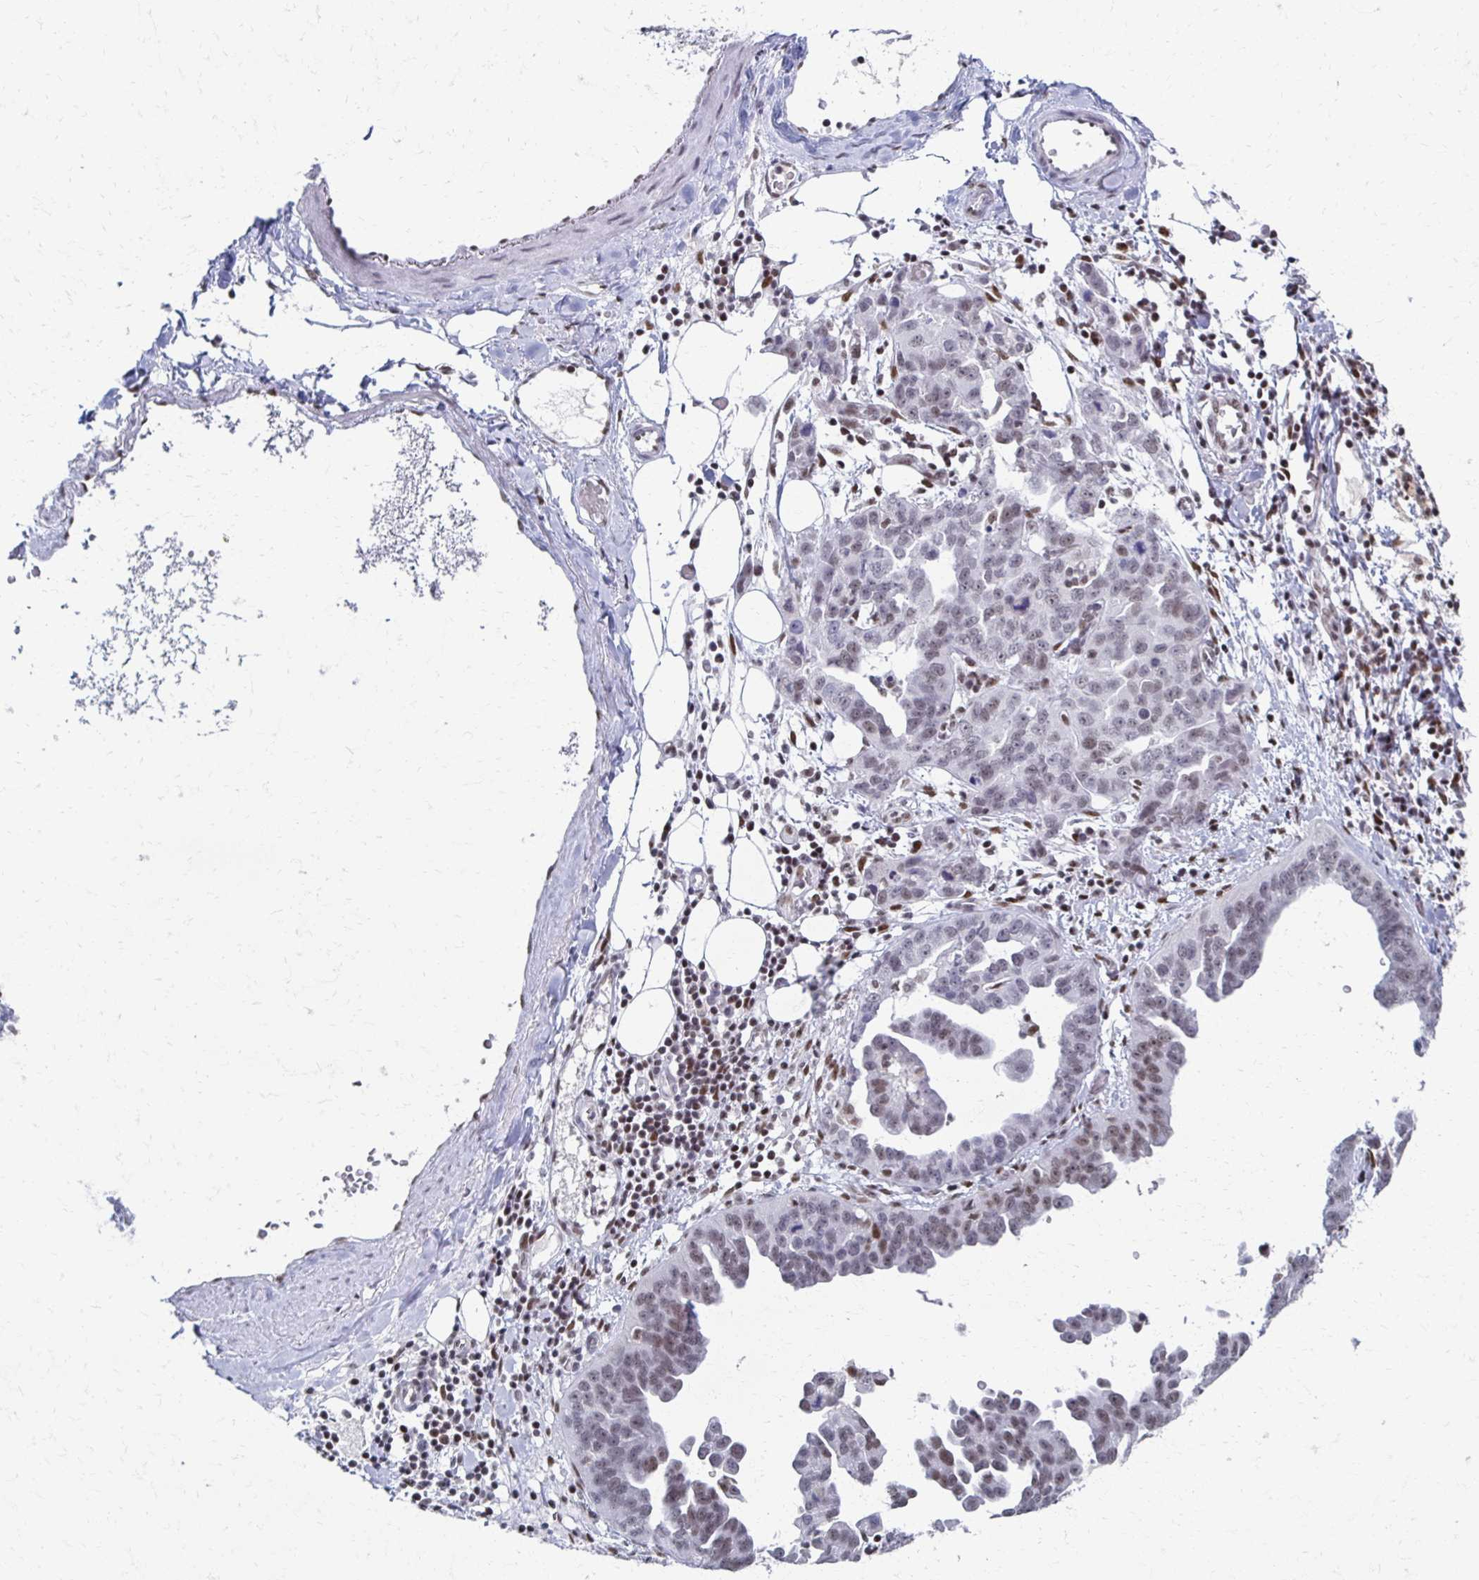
{"staining": {"intensity": "weak", "quantity": "25%-75%", "location": "nuclear"}, "tissue": "ovarian cancer", "cell_type": "Tumor cells", "image_type": "cancer", "snomed": [{"axis": "morphology", "description": "Cystadenocarcinoma, serous, NOS"}, {"axis": "topography", "description": "Ovary"}], "caption": "This is a micrograph of IHC staining of ovarian cancer (serous cystadenocarcinoma), which shows weak positivity in the nuclear of tumor cells.", "gene": "IRF7", "patient": {"sex": "female", "age": 75}}